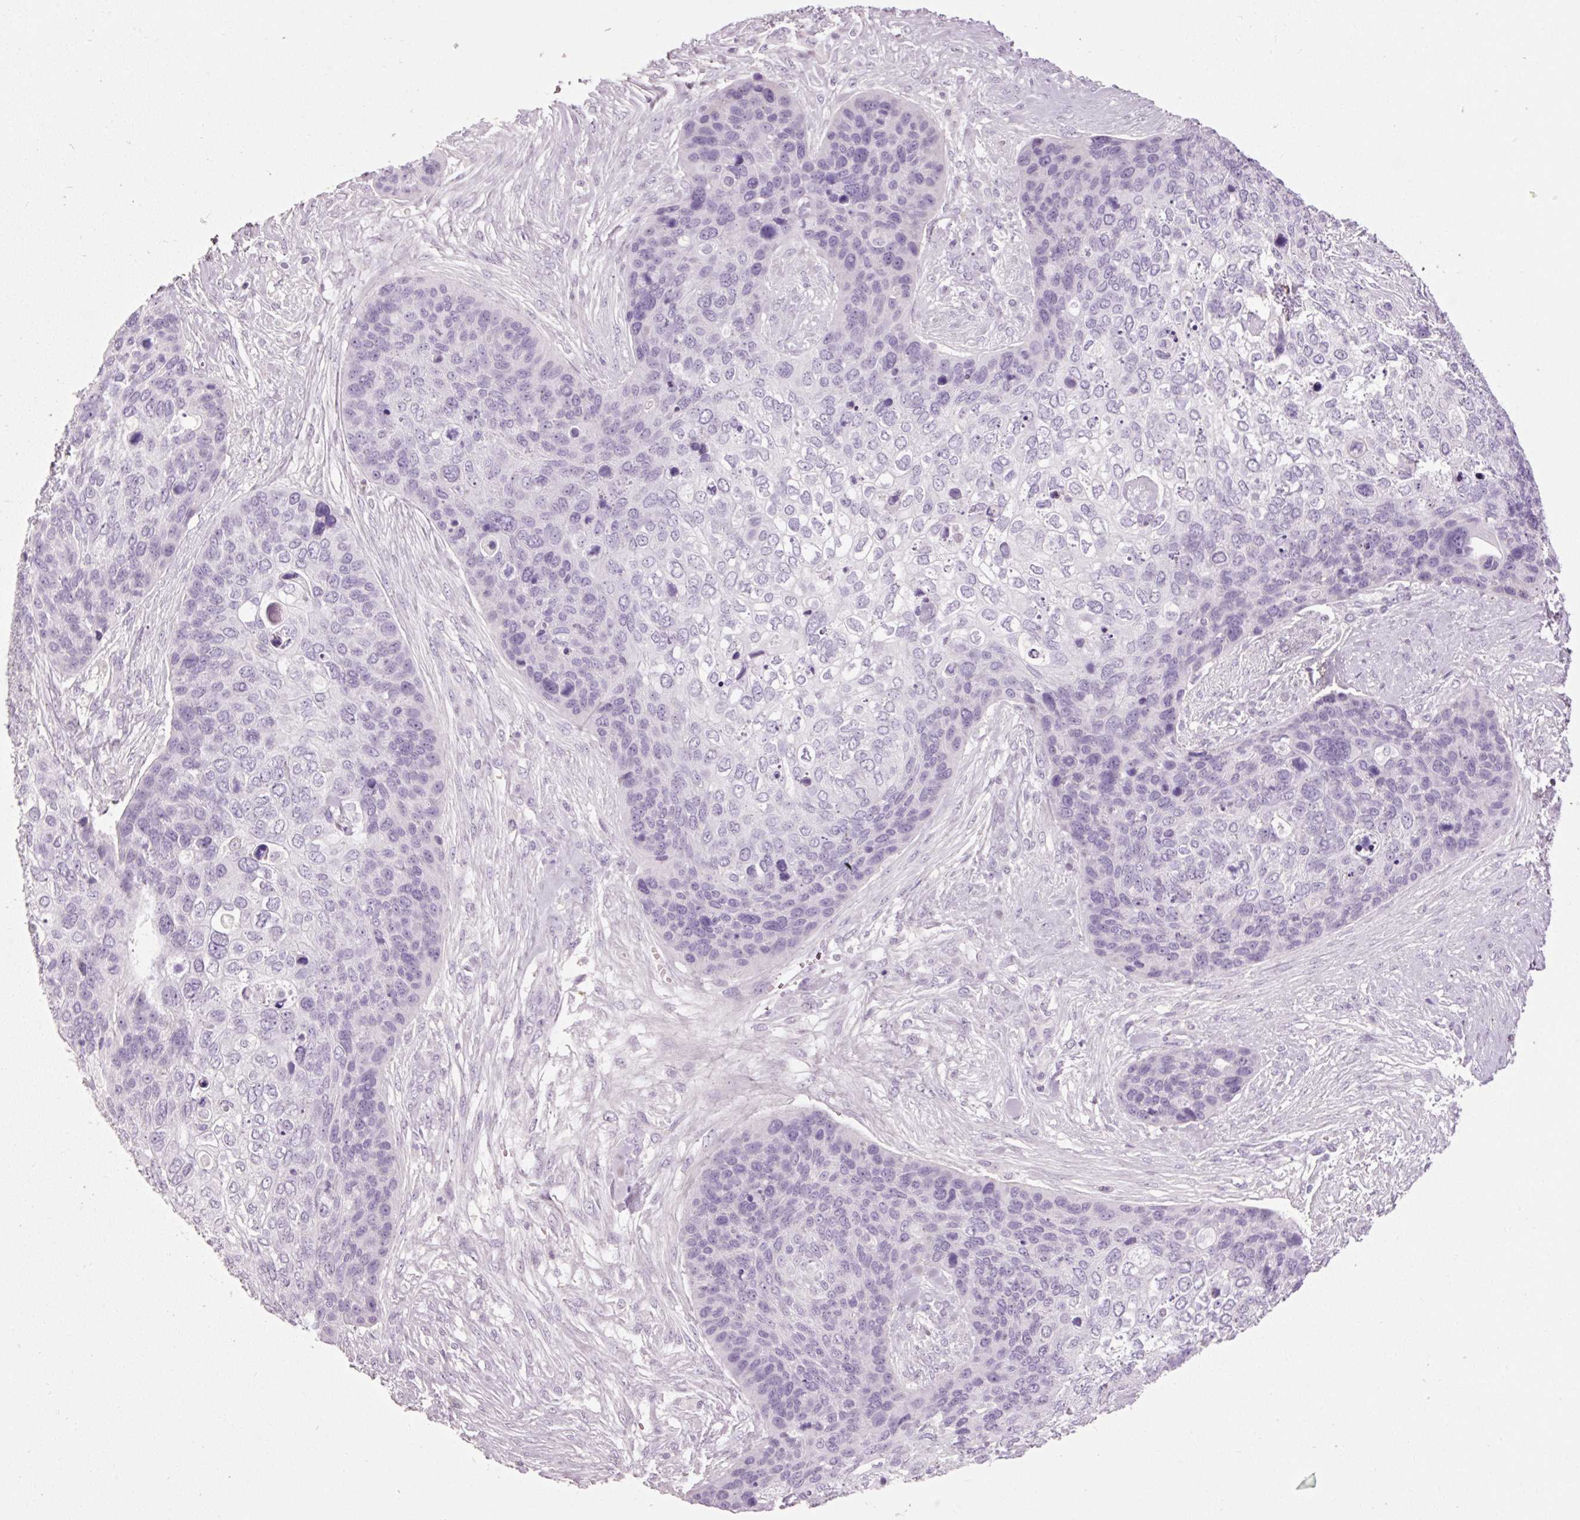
{"staining": {"intensity": "negative", "quantity": "none", "location": "none"}, "tissue": "skin cancer", "cell_type": "Tumor cells", "image_type": "cancer", "snomed": [{"axis": "morphology", "description": "Basal cell carcinoma"}, {"axis": "topography", "description": "Skin"}], "caption": "Tumor cells are negative for brown protein staining in skin cancer.", "gene": "MUC5AC", "patient": {"sex": "female", "age": 74}}